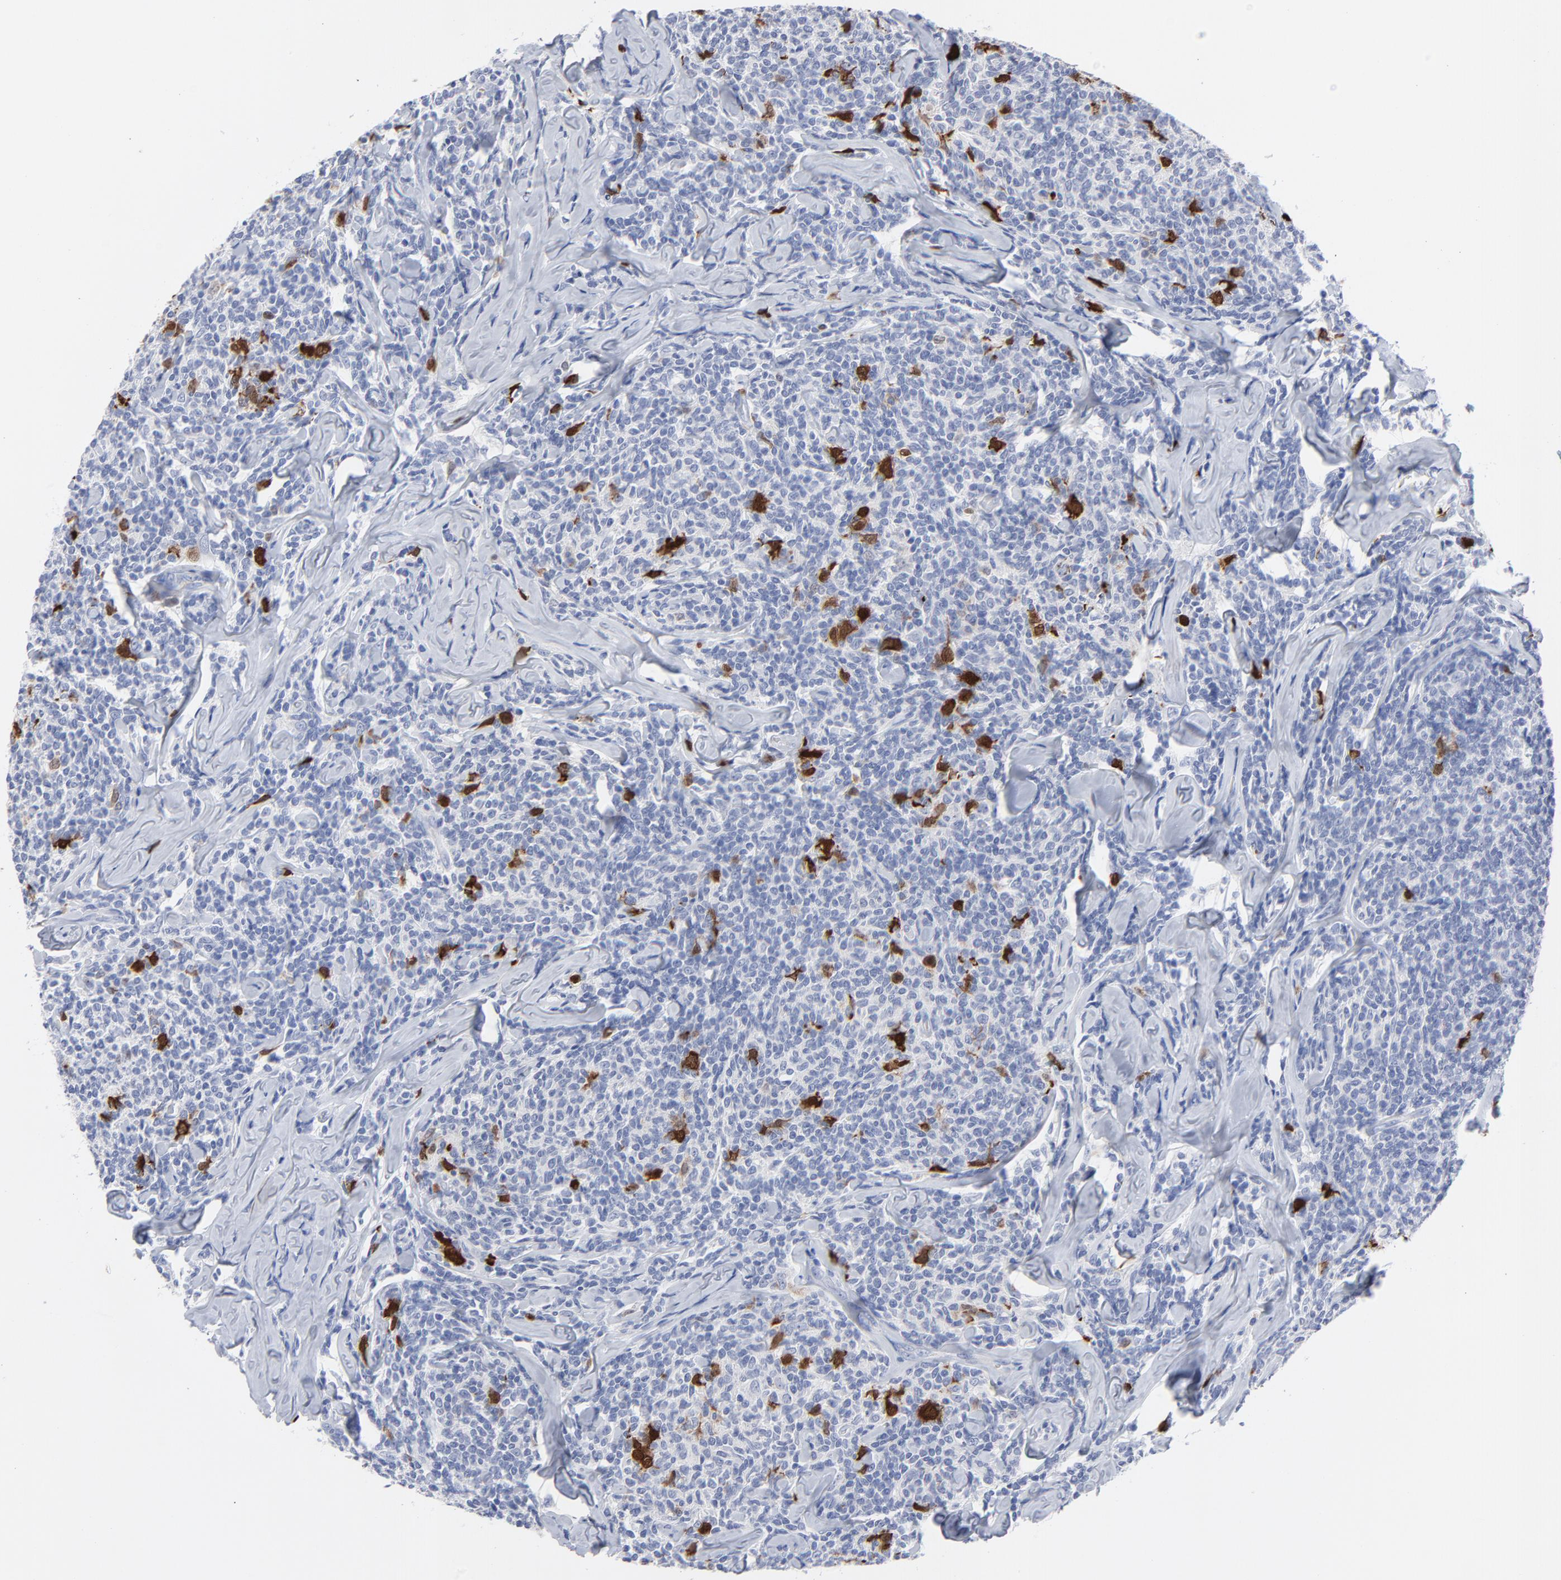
{"staining": {"intensity": "strong", "quantity": "<25%", "location": "cytoplasmic/membranous,nuclear"}, "tissue": "lymphoma", "cell_type": "Tumor cells", "image_type": "cancer", "snomed": [{"axis": "morphology", "description": "Malignant lymphoma, non-Hodgkin's type, Low grade"}, {"axis": "topography", "description": "Lymph node"}], "caption": "Protein analysis of malignant lymphoma, non-Hodgkin's type (low-grade) tissue exhibits strong cytoplasmic/membranous and nuclear staining in approximately <25% of tumor cells.", "gene": "CDK1", "patient": {"sex": "female", "age": 56}}